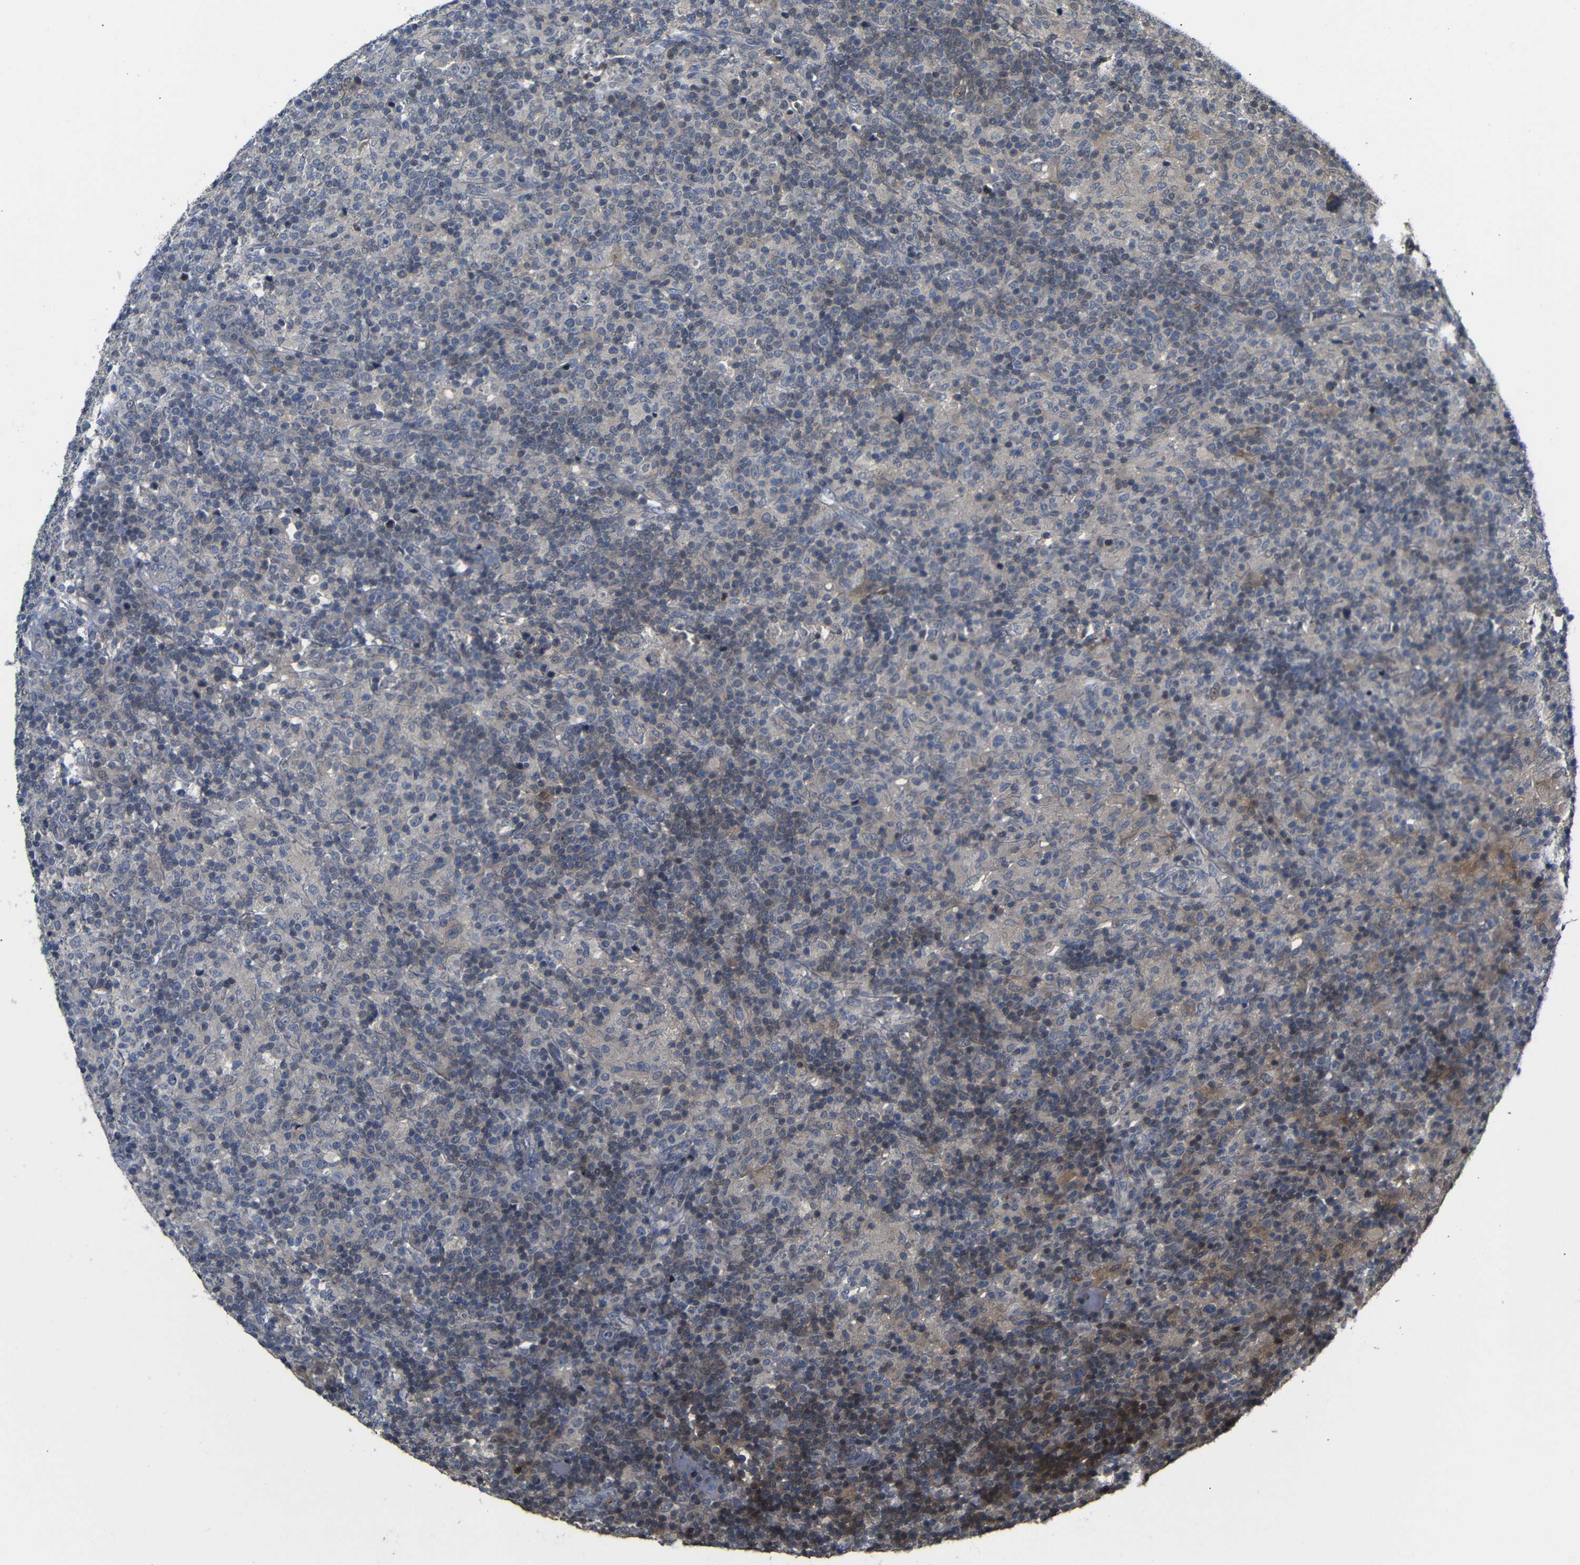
{"staining": {"intensity": "negative", "quantity": "none", "location": "none"}, "tissue": "lymphoma", "cell_type": "Tumor cells", "image_type": "cancer", "snomed": [{"axis": "morphology", "description": "Hodgkin's disease, NOS"}, {"axis": "topography", "description": "Lymph node"}], "caption": "Protein analysis of Hodgkin's disease demonstrates no significant expression in tumor cells. The staining is performed using DAB brown chromogen with nuclei counter-stained in using hematoxylin.", "gene": "ATG12", "patient": {"sex": "male", "age": 70}}